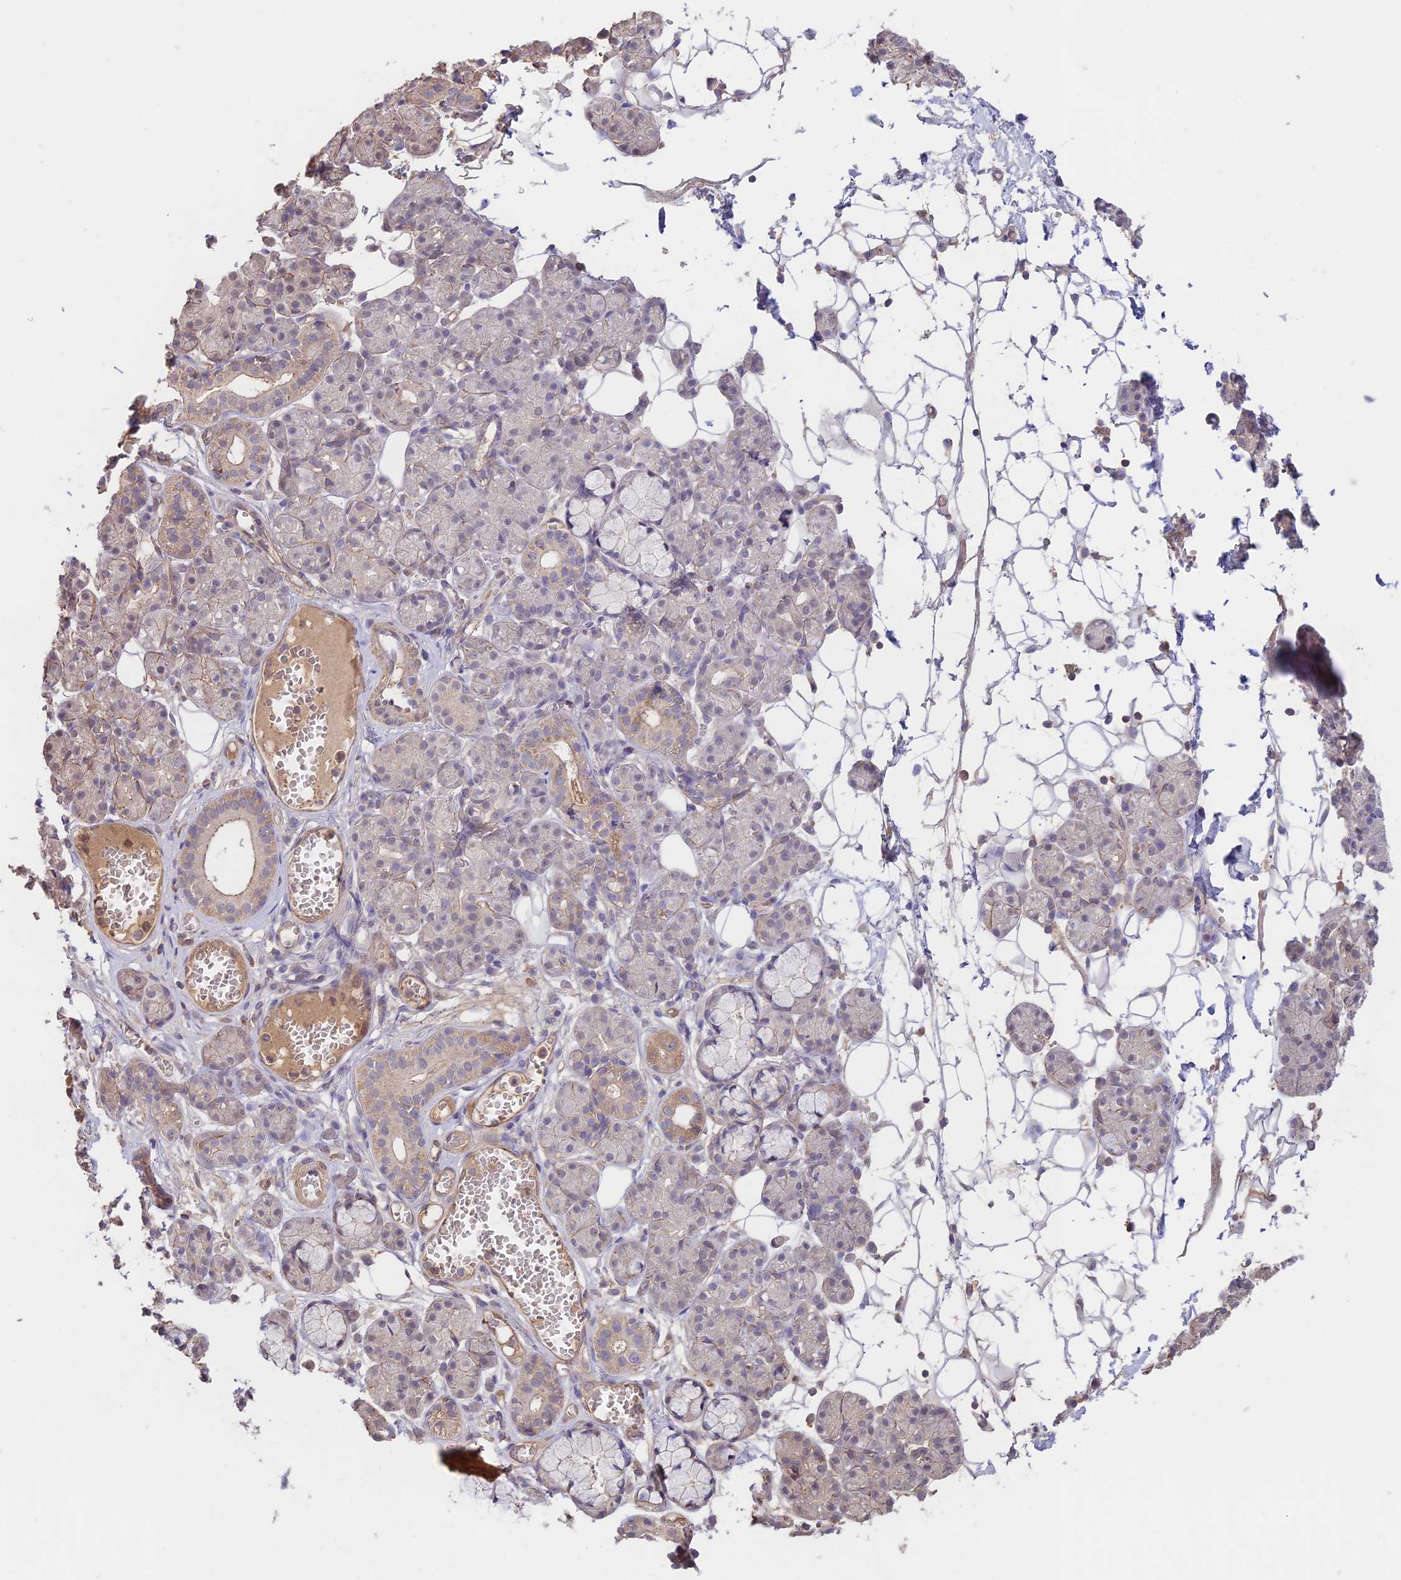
{"staining": {"intensity": "weak", "quantity": "<25%", "location": "cytoplasmic/membranous"}, "tissue": "salivary gland", "cell_type": "Glandular cells", "image_type": "normal", "snomed": [{"axis": "morphology", "description": "Normal tissue, NOS"}, {"axis": "topography", "description": "Salivary gland"}], "caption": "This is an IHC histopathology image of unremarkable human salivary gland. There is no staining in glandular cells.", "gene": "CLCF1", "patient": {"sex": "male", "age": 63}}